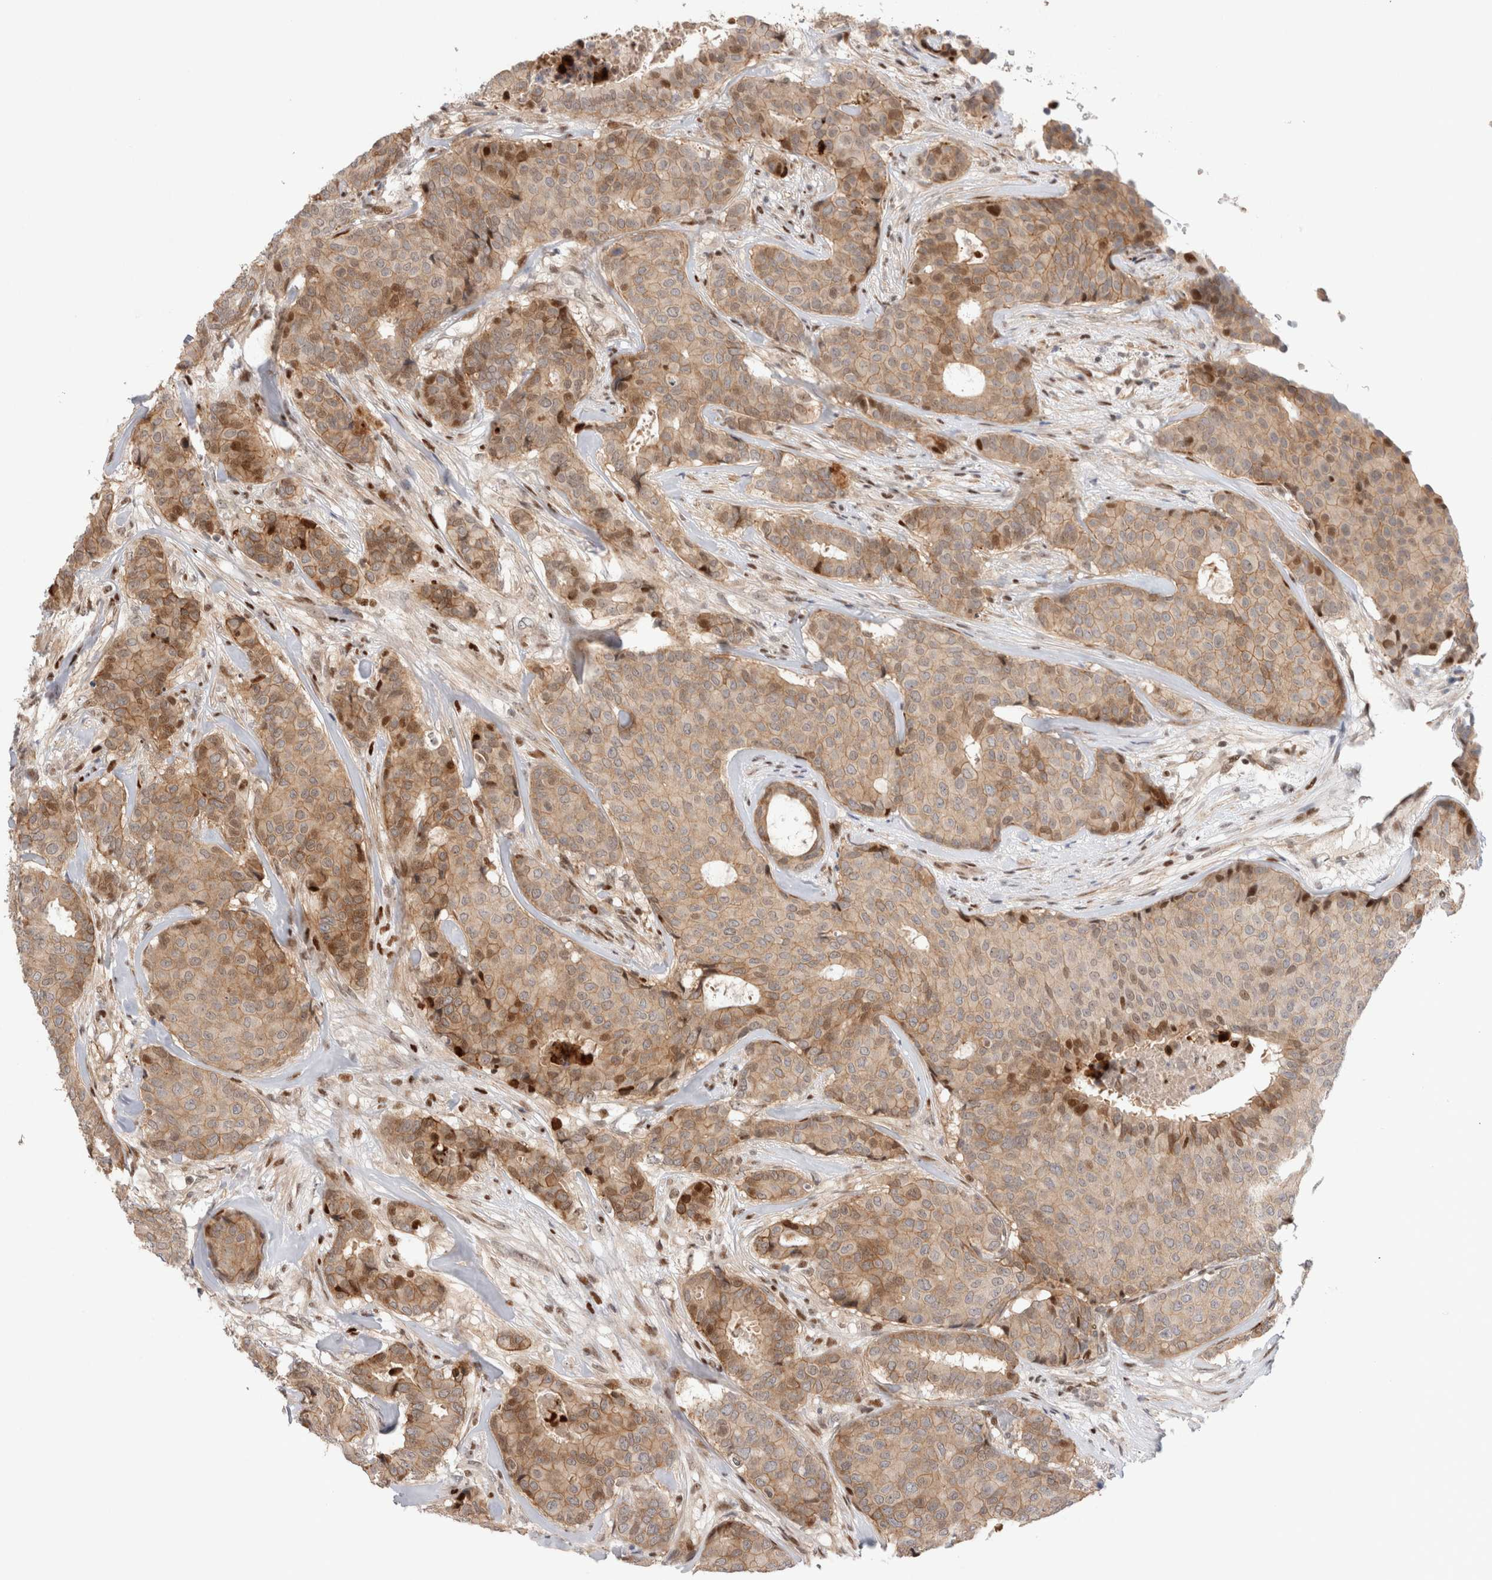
{"staining": {"intensity": "weak", "quantity": ">75%", "location": "cytoplasmic/membranous"}, "tissue": "breast cancer", "cell_type": "Tumor cells", "image_type": "cancer", "snomed": [{"axis": "morphology", "description": "Duct carcinoma"}, {"axis": "topography", "description": "Breast"}], "caption": "Immunohistochemistry histopathology image of neoplastic tissue: breast intraductal carcinoma stained using immunohistochemistry demonstrates low levels of weak protein expression localized specifically in the cytoplasmic/membranous of tumor cells, appearing as a cytoplasmic/membranous brown color.", "gene": "TCF4", "patient": {"sex": "female", "age": 75}}